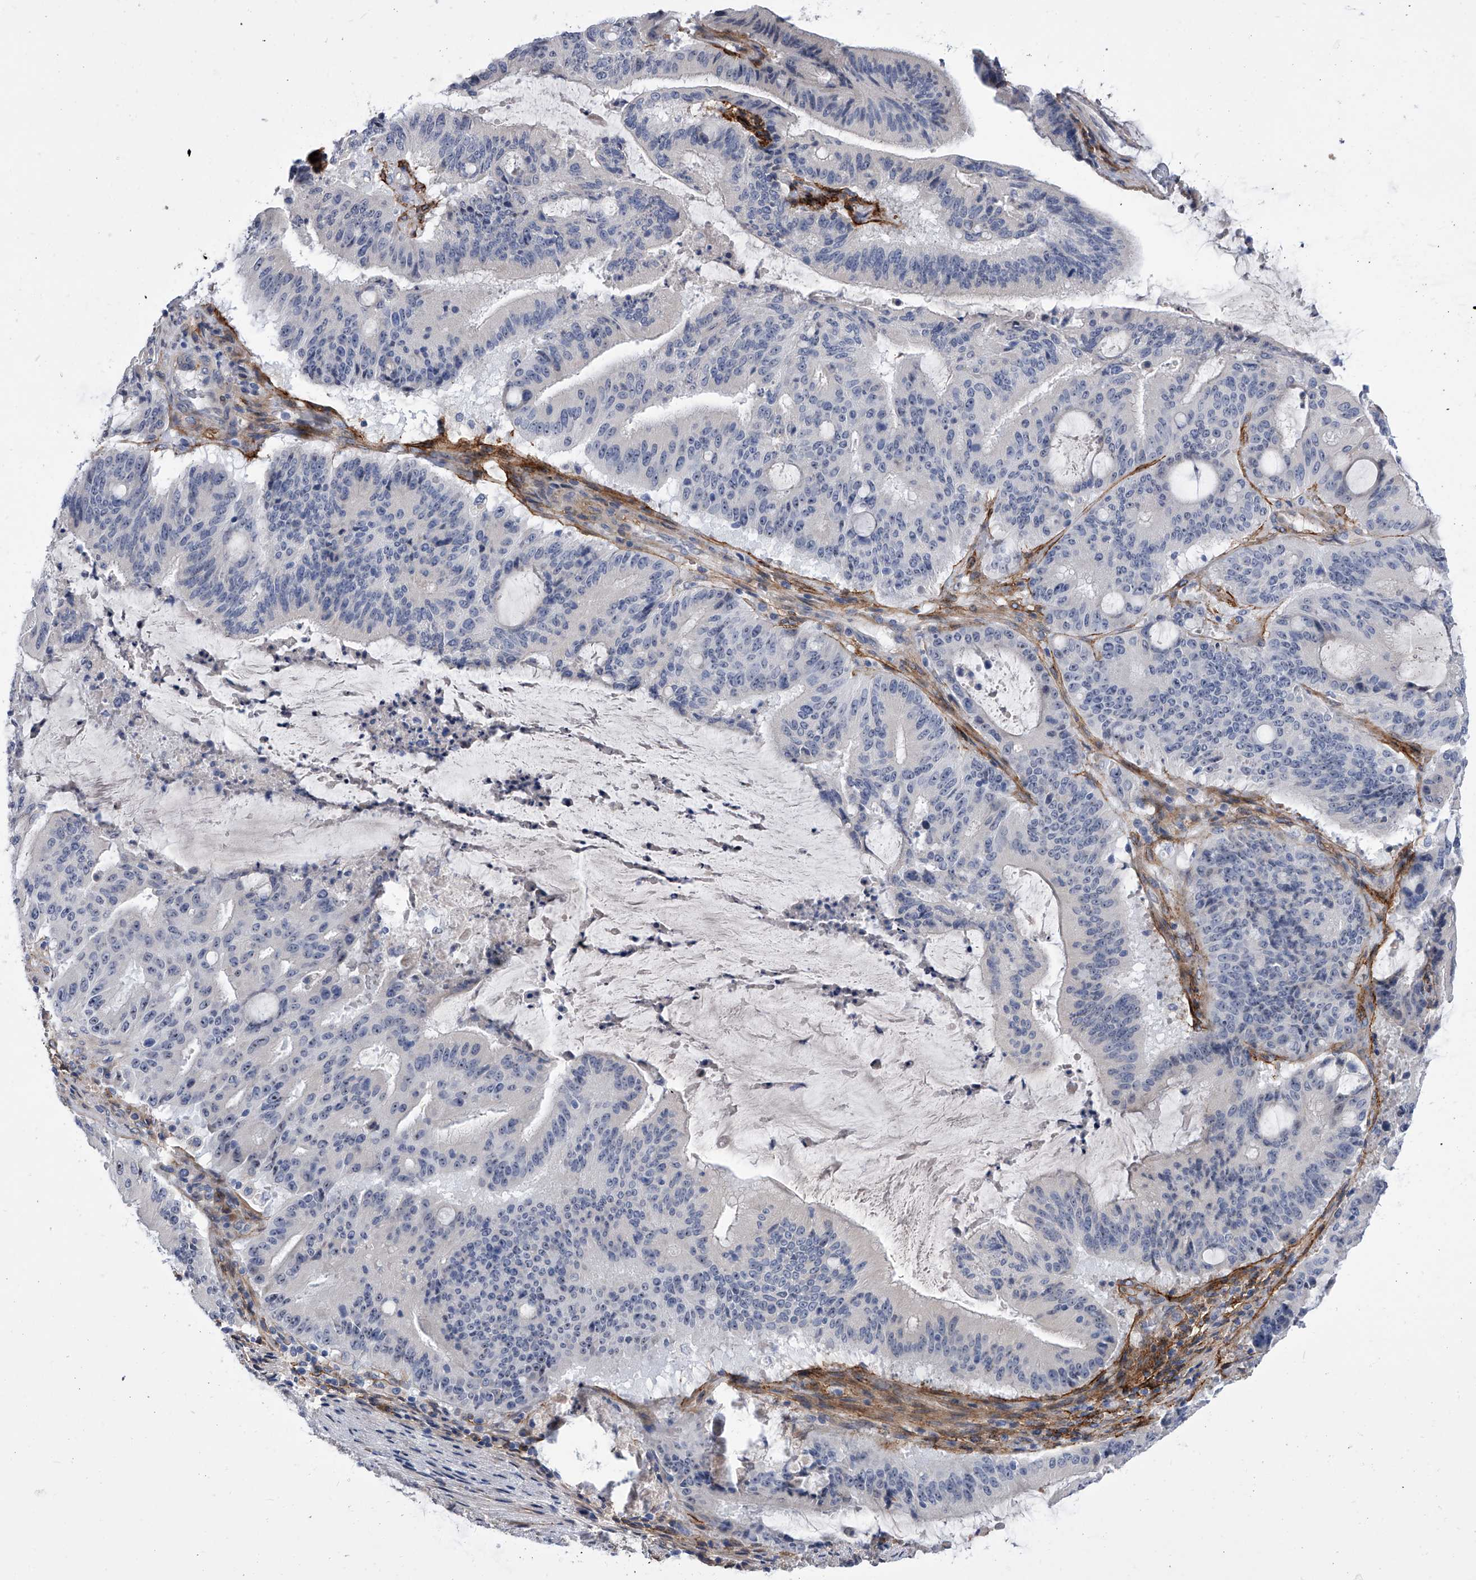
{"staining": {"intensity": "negative", "quantity": "none", "location": "none"}, "tissue": "liver cancer", "cell_type": "Tumor cells", "image_type": "cancer", "snomed": [{"axis": "morphology", "description": "Normal tissue, NOS"}, {"axis": "morphology", "description": "Cholangiocarcinoma"}, {"axis": "topography", "description": "Liver"}, {"axis": "topography", "description": "Peripheral nerve tissue"}], "caption": "DAB immunohistochemical staining of liver cancer exhibits no significant staining in tumor cells.", "gene": "ALG14", "patient": {"sex": "female", "age": 73}}